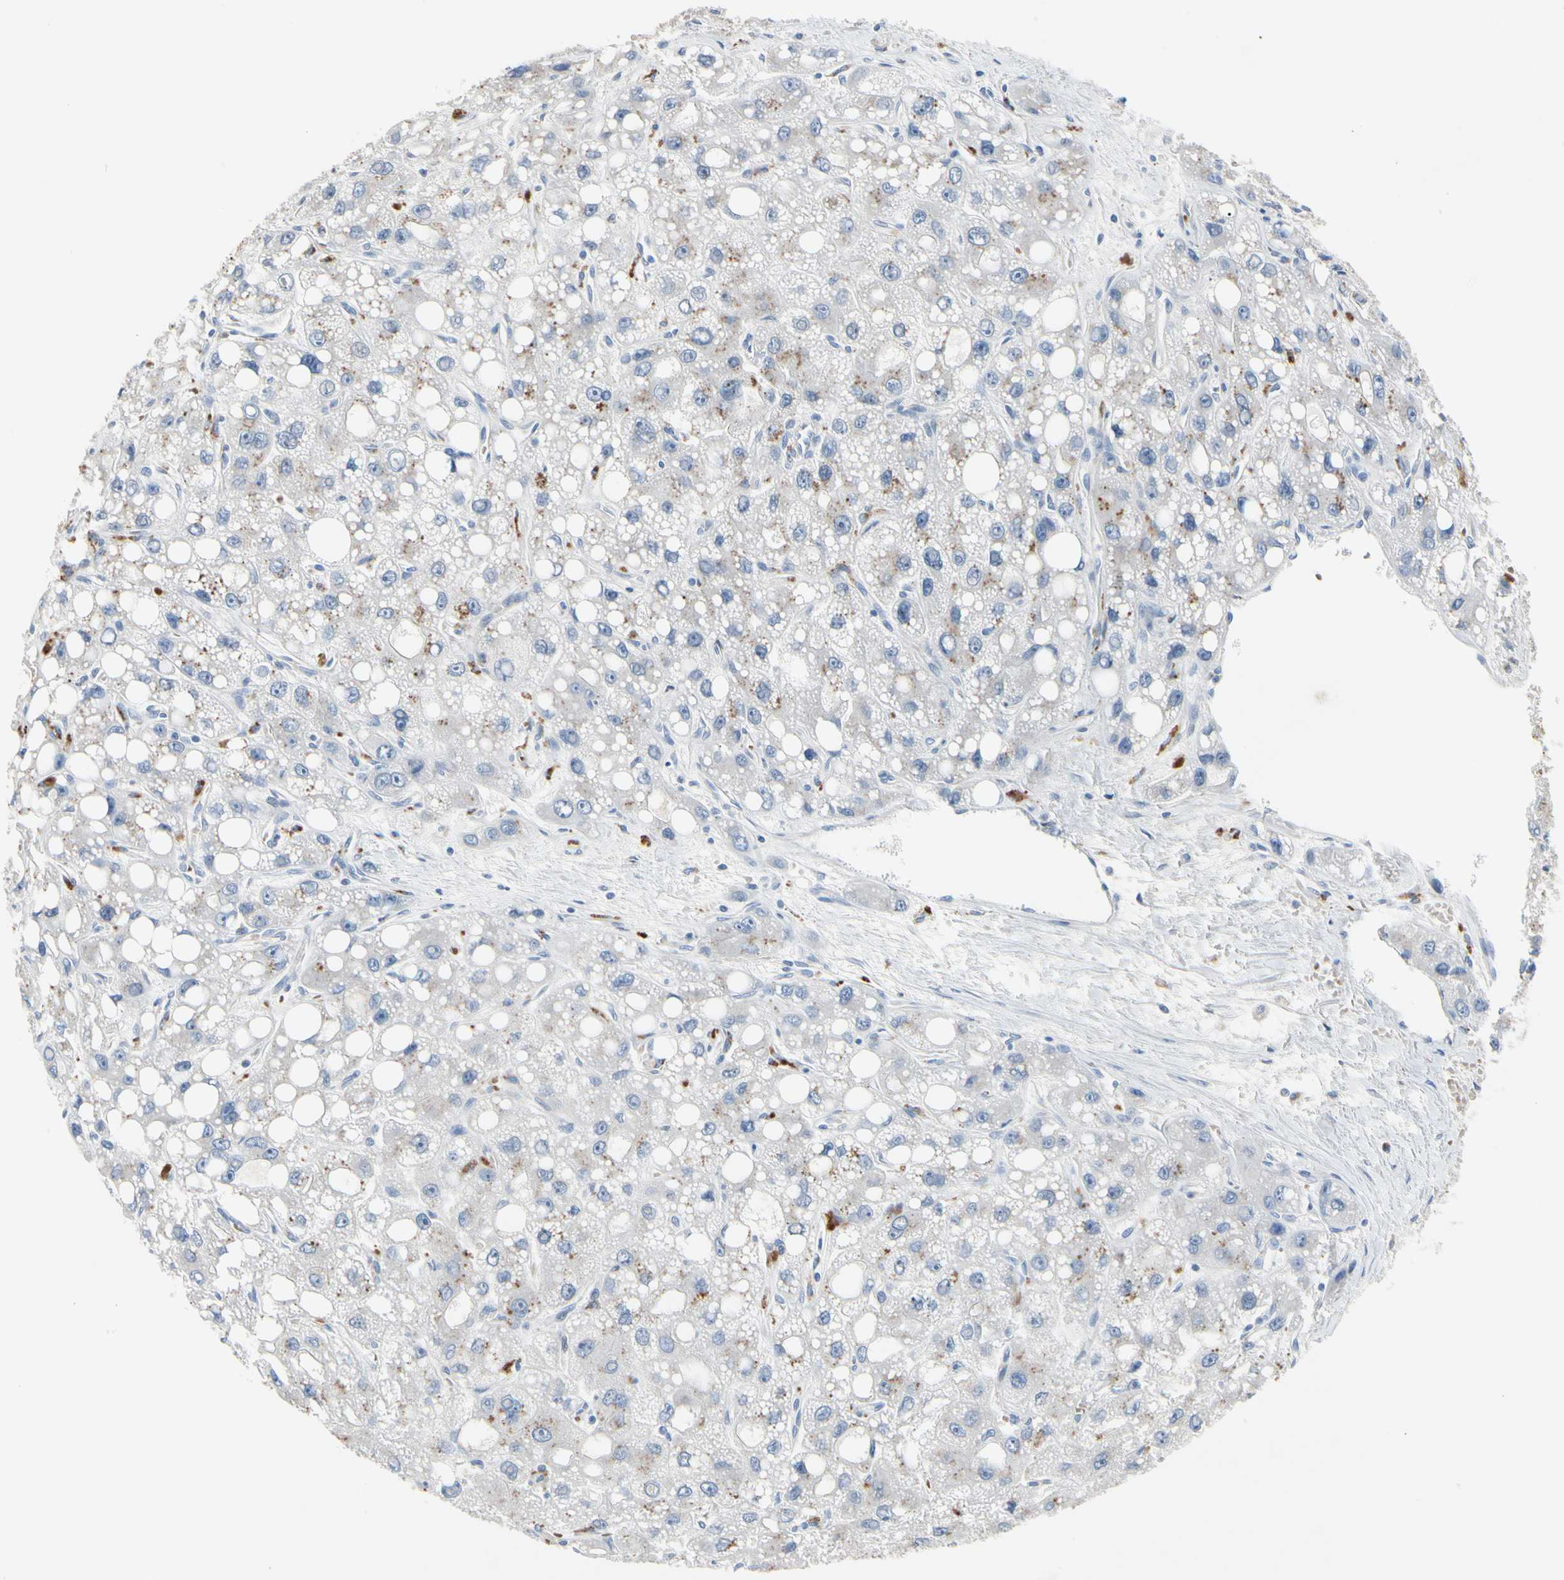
{"staining": {"intensity": "moderate", "quantity": "25%-75%", "location": "cytoplasmic/membranous"}, "tissue": "liver cancer", "cell_type": "Tumor cells", "image_type": "cancer", "snomed": [{"axis": "morphology", "description": "Carcinoma, Hepatocellular, NOS"}, {"axis": "topography", "description": "Liver"}], "caption": "Immunohistochemical staining of liver cancer reveals medium levels of moderate cytoplasmic/membranous protein staining in about 25%-75% of tumor cells.", "gene": "RETSAT", "patient": {"sex": "male", "age": 55}}